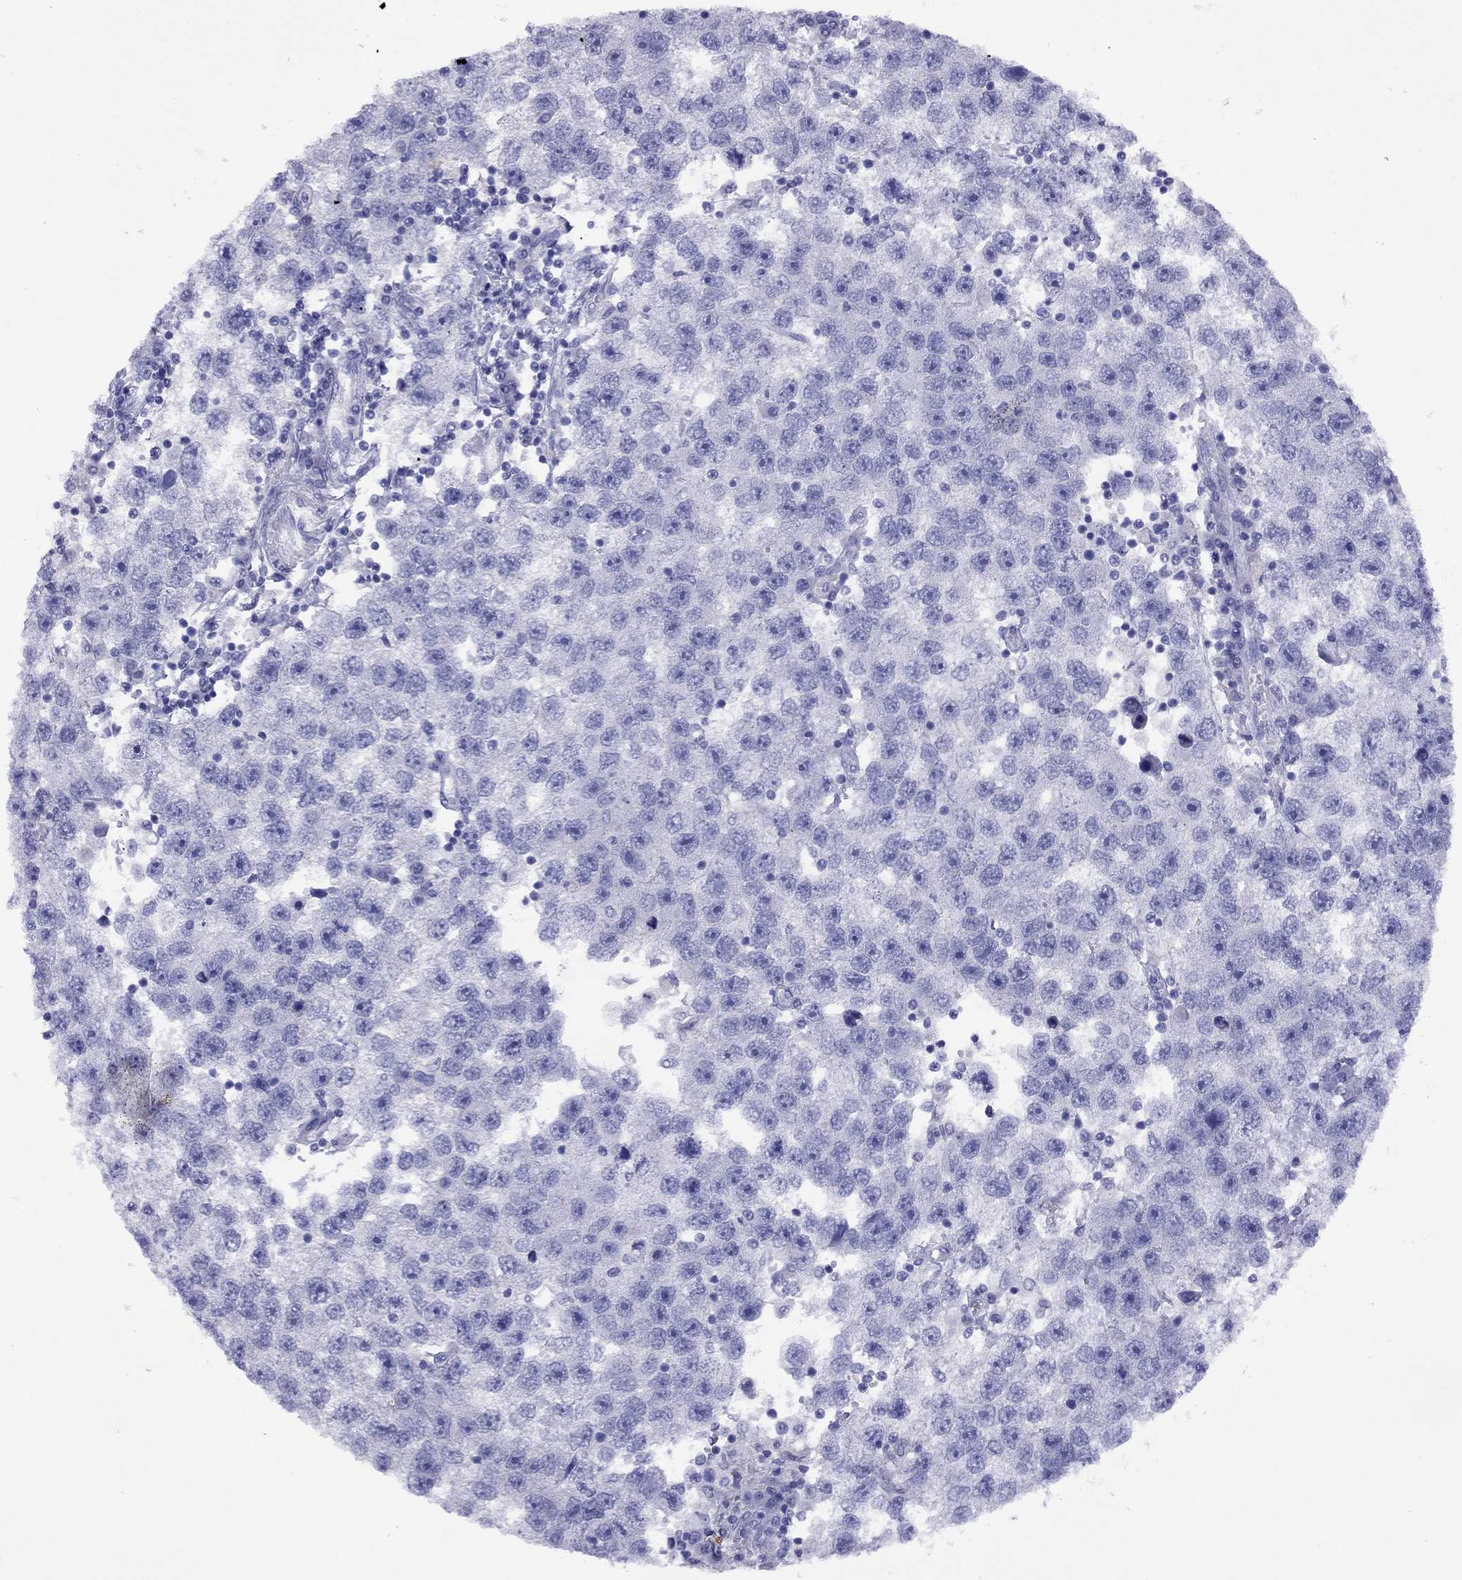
{"staining": {"intensity": "negative", "quantity": "none", "location": "none"}, "tissue": "testis cancer", "cell_type": "Tumor cells", "image_type": "cancer", "snomed": [{"axis": "morphology", "description": "Seminoma, NOS"}, {"axis": "topography", "description": "Testis"}], "caption": "High magnification brightfield microscopy of seminoma (testis) stained with DAB (brown) and counterstained with hematoxylin (blue): tumor cells show no significant expression.", "gene": "FIGLA", "patient": {"sex": "male", "age": 26}}